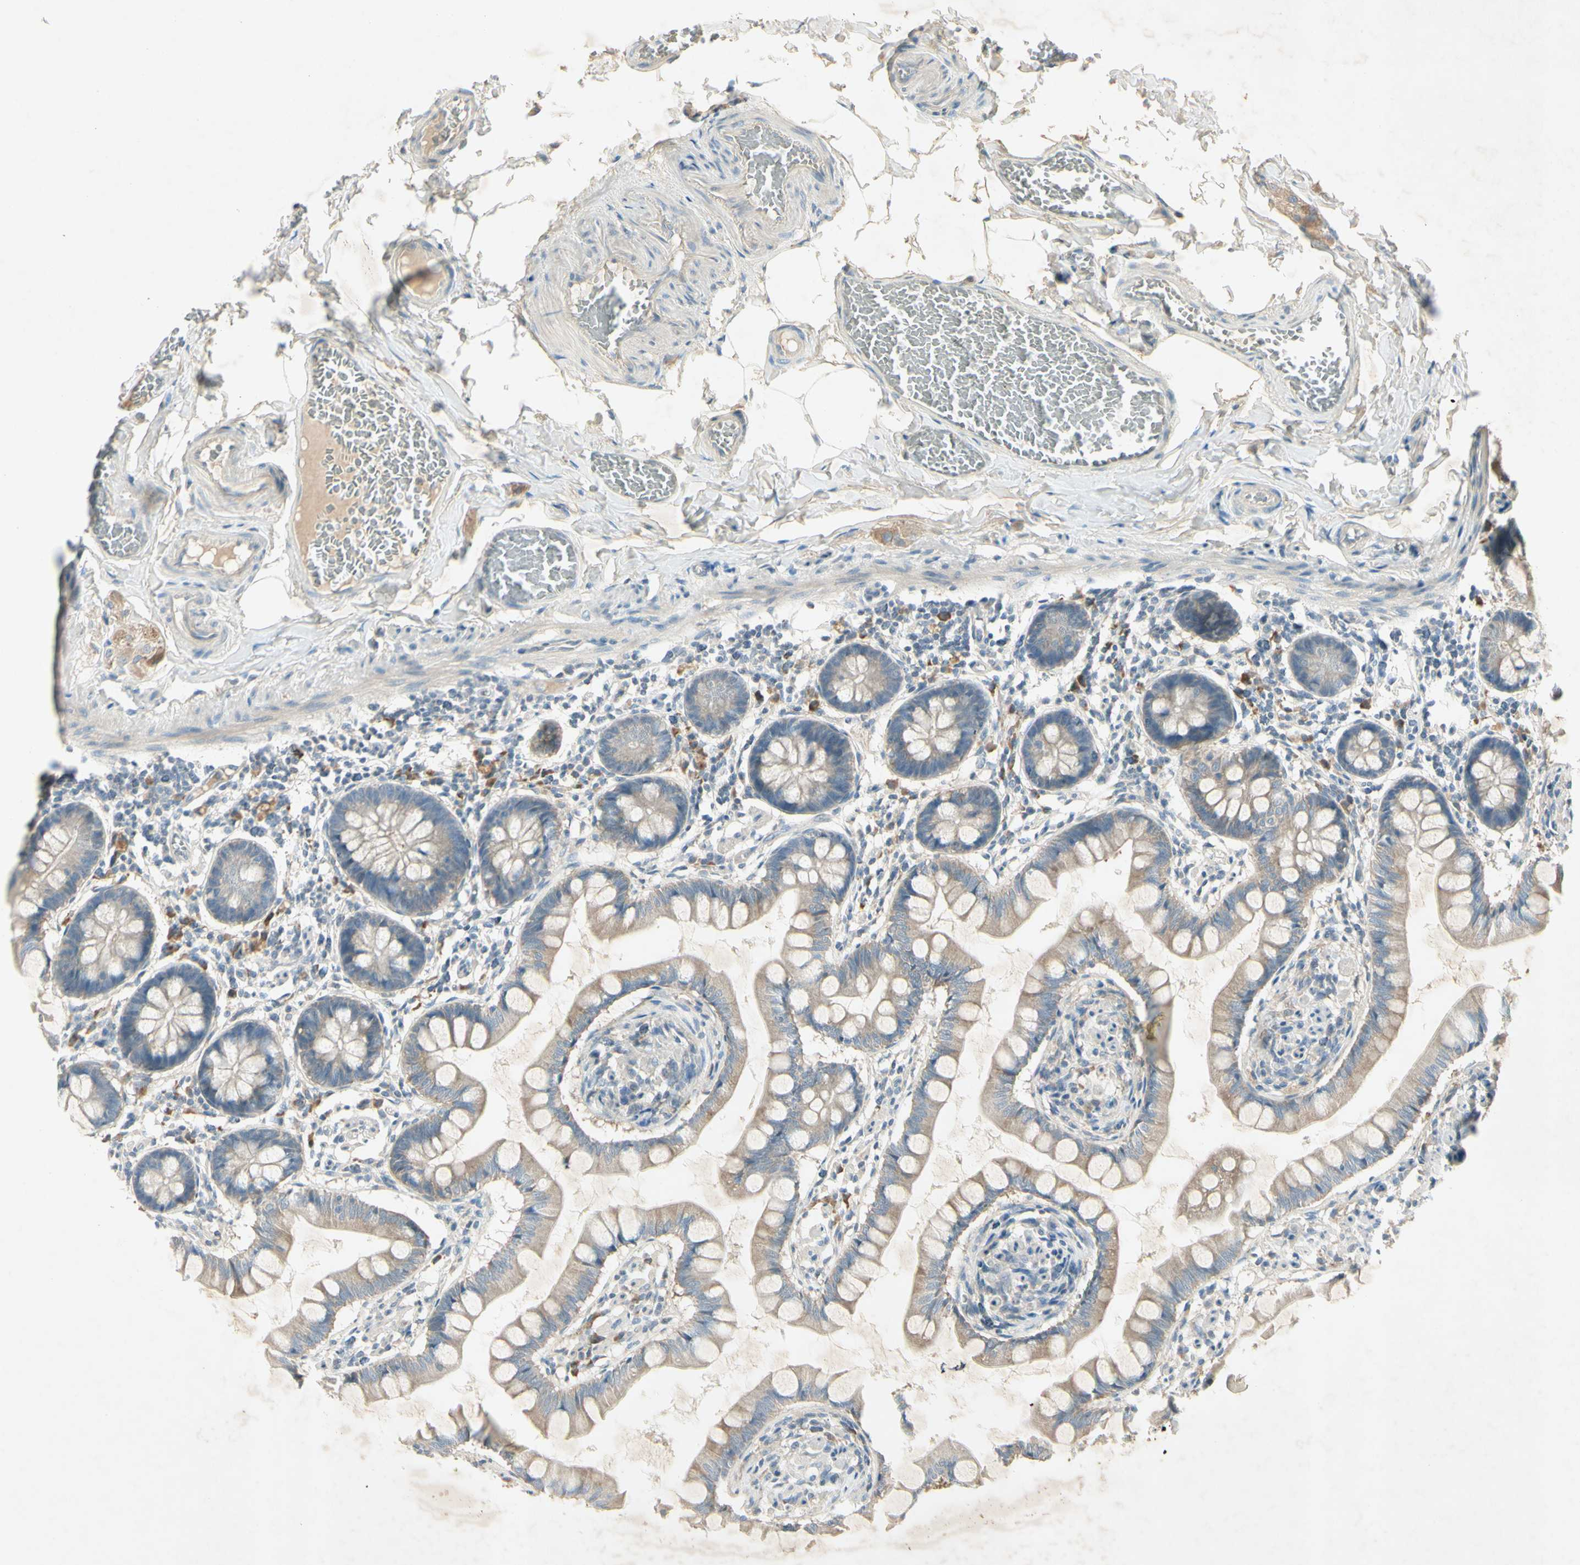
{"staining": {"intensity": "moderate", "quantity": ">75%", "location": "cytoplasmic/membranous"}, "tissue": "small intestine", "cell_type": "Glandular cells", "image_type": "normal", "snomed": [{"axis": "morphology", "description": "Normal tissue, NOS"}, {"axis": "topography", "description": "Small intestine"}], "caption": "DAB immunohistochemical staining of benign human small intestine reveals moderate cytoplasmic/membranous protein positivity in about >75% of glandular cells. Nuclei are stained in blue.", "gene": "AATK", "patient": {"sex": "male", "age": 41}}